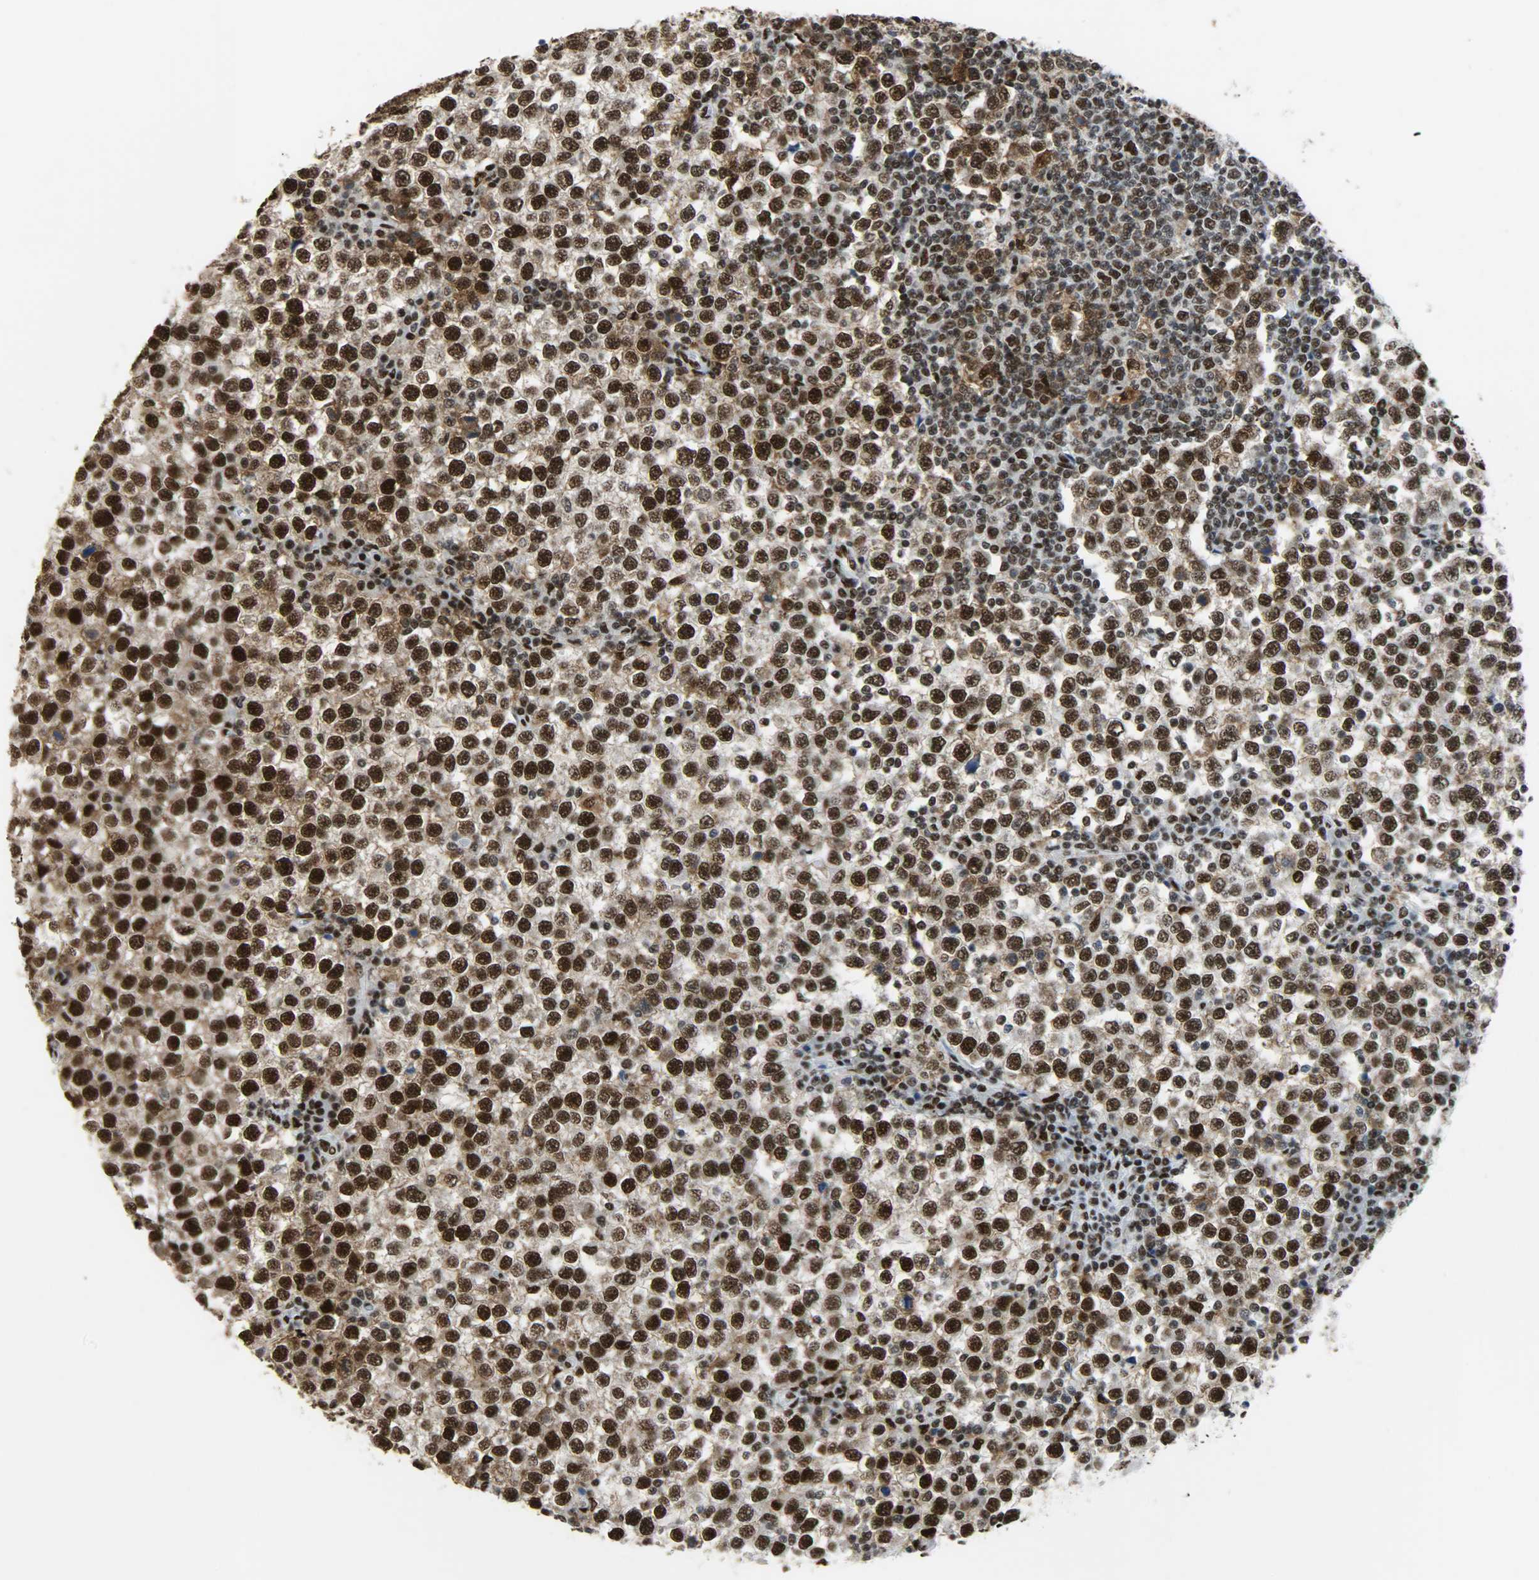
{"staining": {"intensity": "strong", "quantity": ">75%", "location": "cytoplasmic/membranous,nuclear"}, "tissue": "testis cancer", "cell_type": "Tumor cells", "image_type": "cancer", "snomed": [{"axis": "morphology", "description": "Seminoma, NOS"}, {"axis": "topography", "description": "Testis"}], "caption": "An image showing strong cytoplasmic/membranous and nuclear expression in about >75% of tumor cells in testis cancer, as visualized by brown immunohistochemical staining.", "gene": "SSB", "patient": {"sex": "male", "age": 65}}